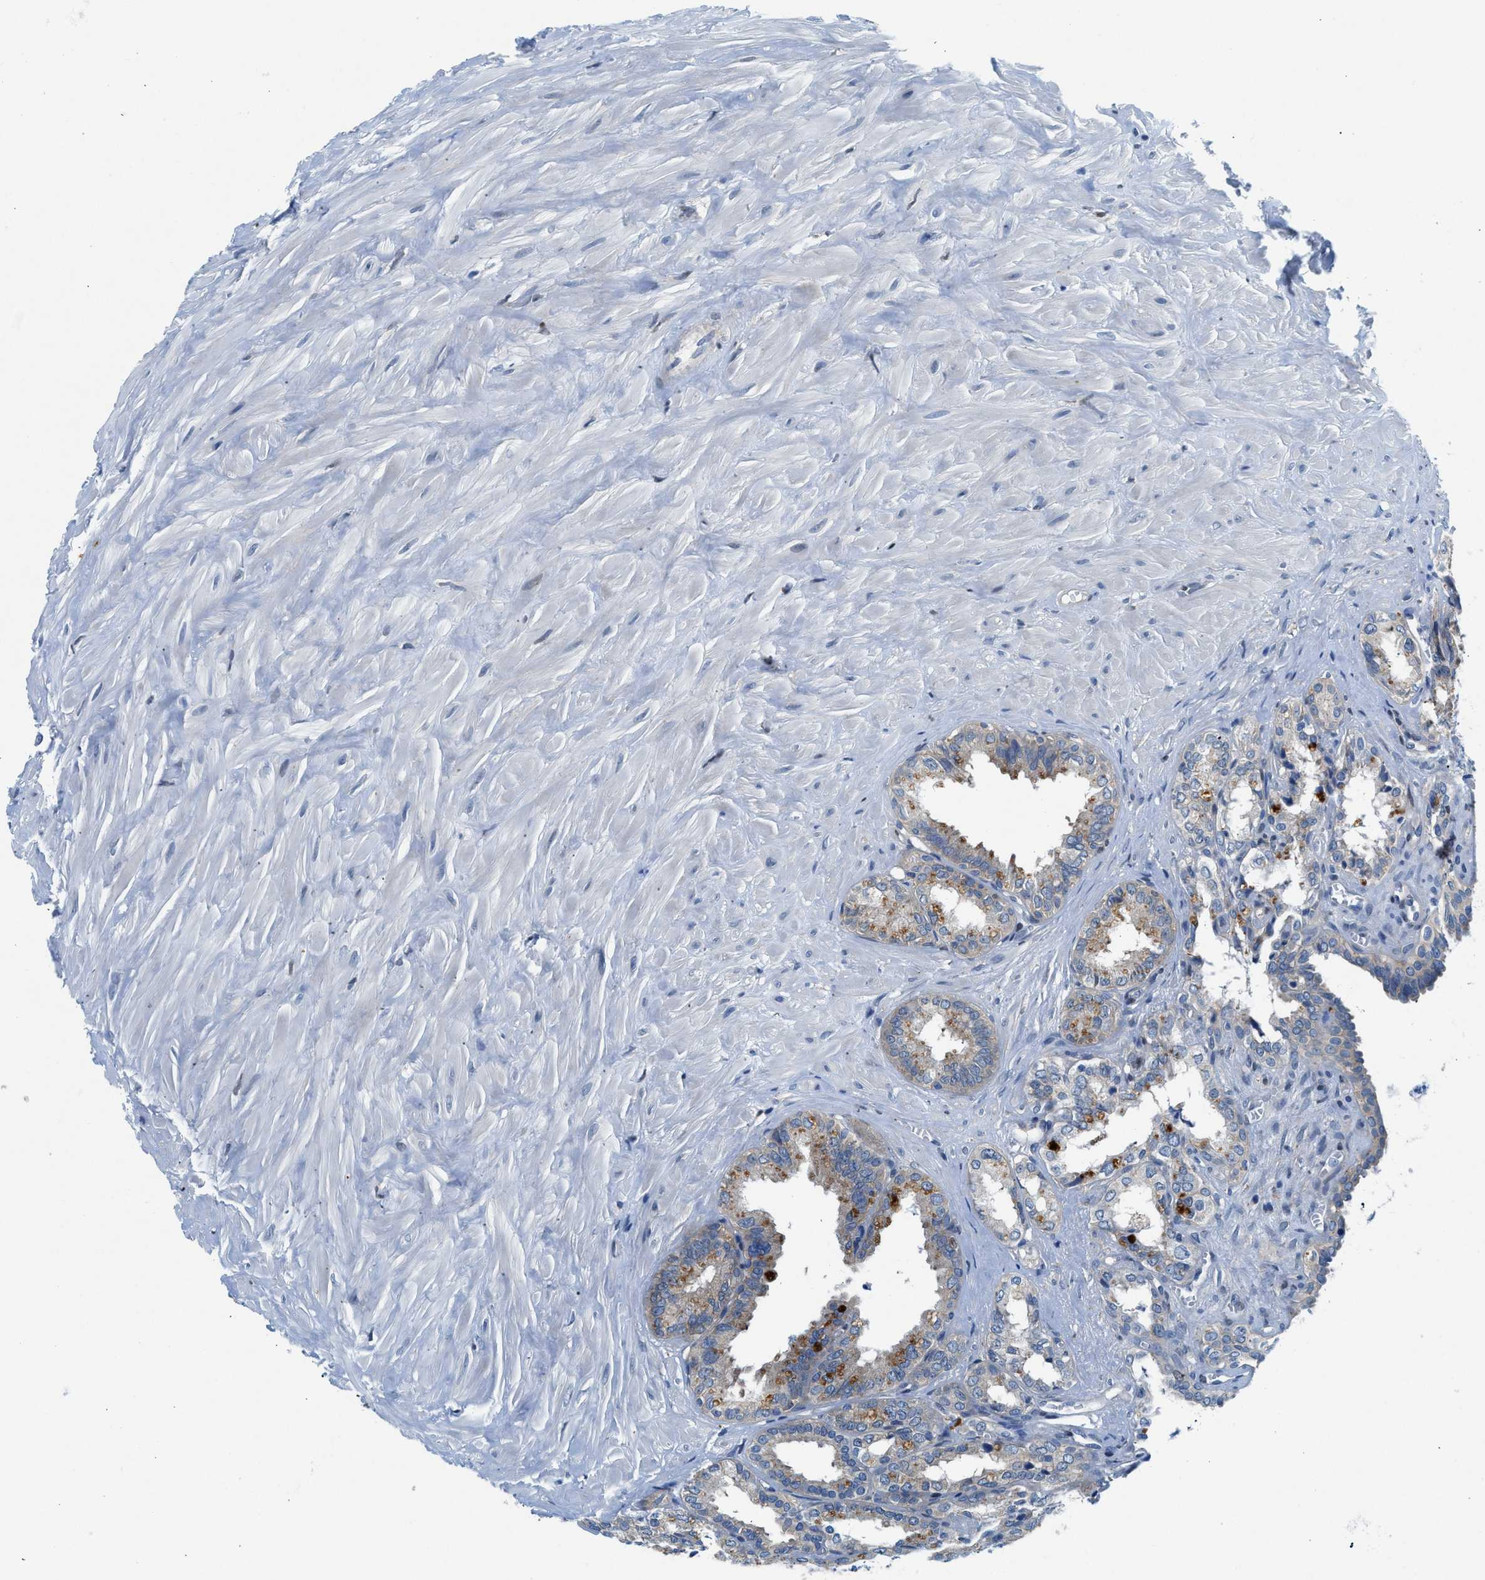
{"staining": {"intensity": "moderate", "quantity": "<25%", "location": "cytoplasmic/membranous"}, "tissue": "seminal vesicle", "cell_type": "Glandular cells", "image_type": "normal", "snomed": [{"axis": "morphology", "description": "Normal tissue, NOS"}, {"axis": "topography", "description": "Seminal veicle"}], "caption": "Immunohistochemistry (IHC) photomicrograph of normal human seminal vesicle stained for a protein (brown), which shows low levels of moderate cytoplasmic/membranous positivity in about <25% of glandular cells.", "gene": "COPS2", "patient": {"sex": "male", "age": 64}}